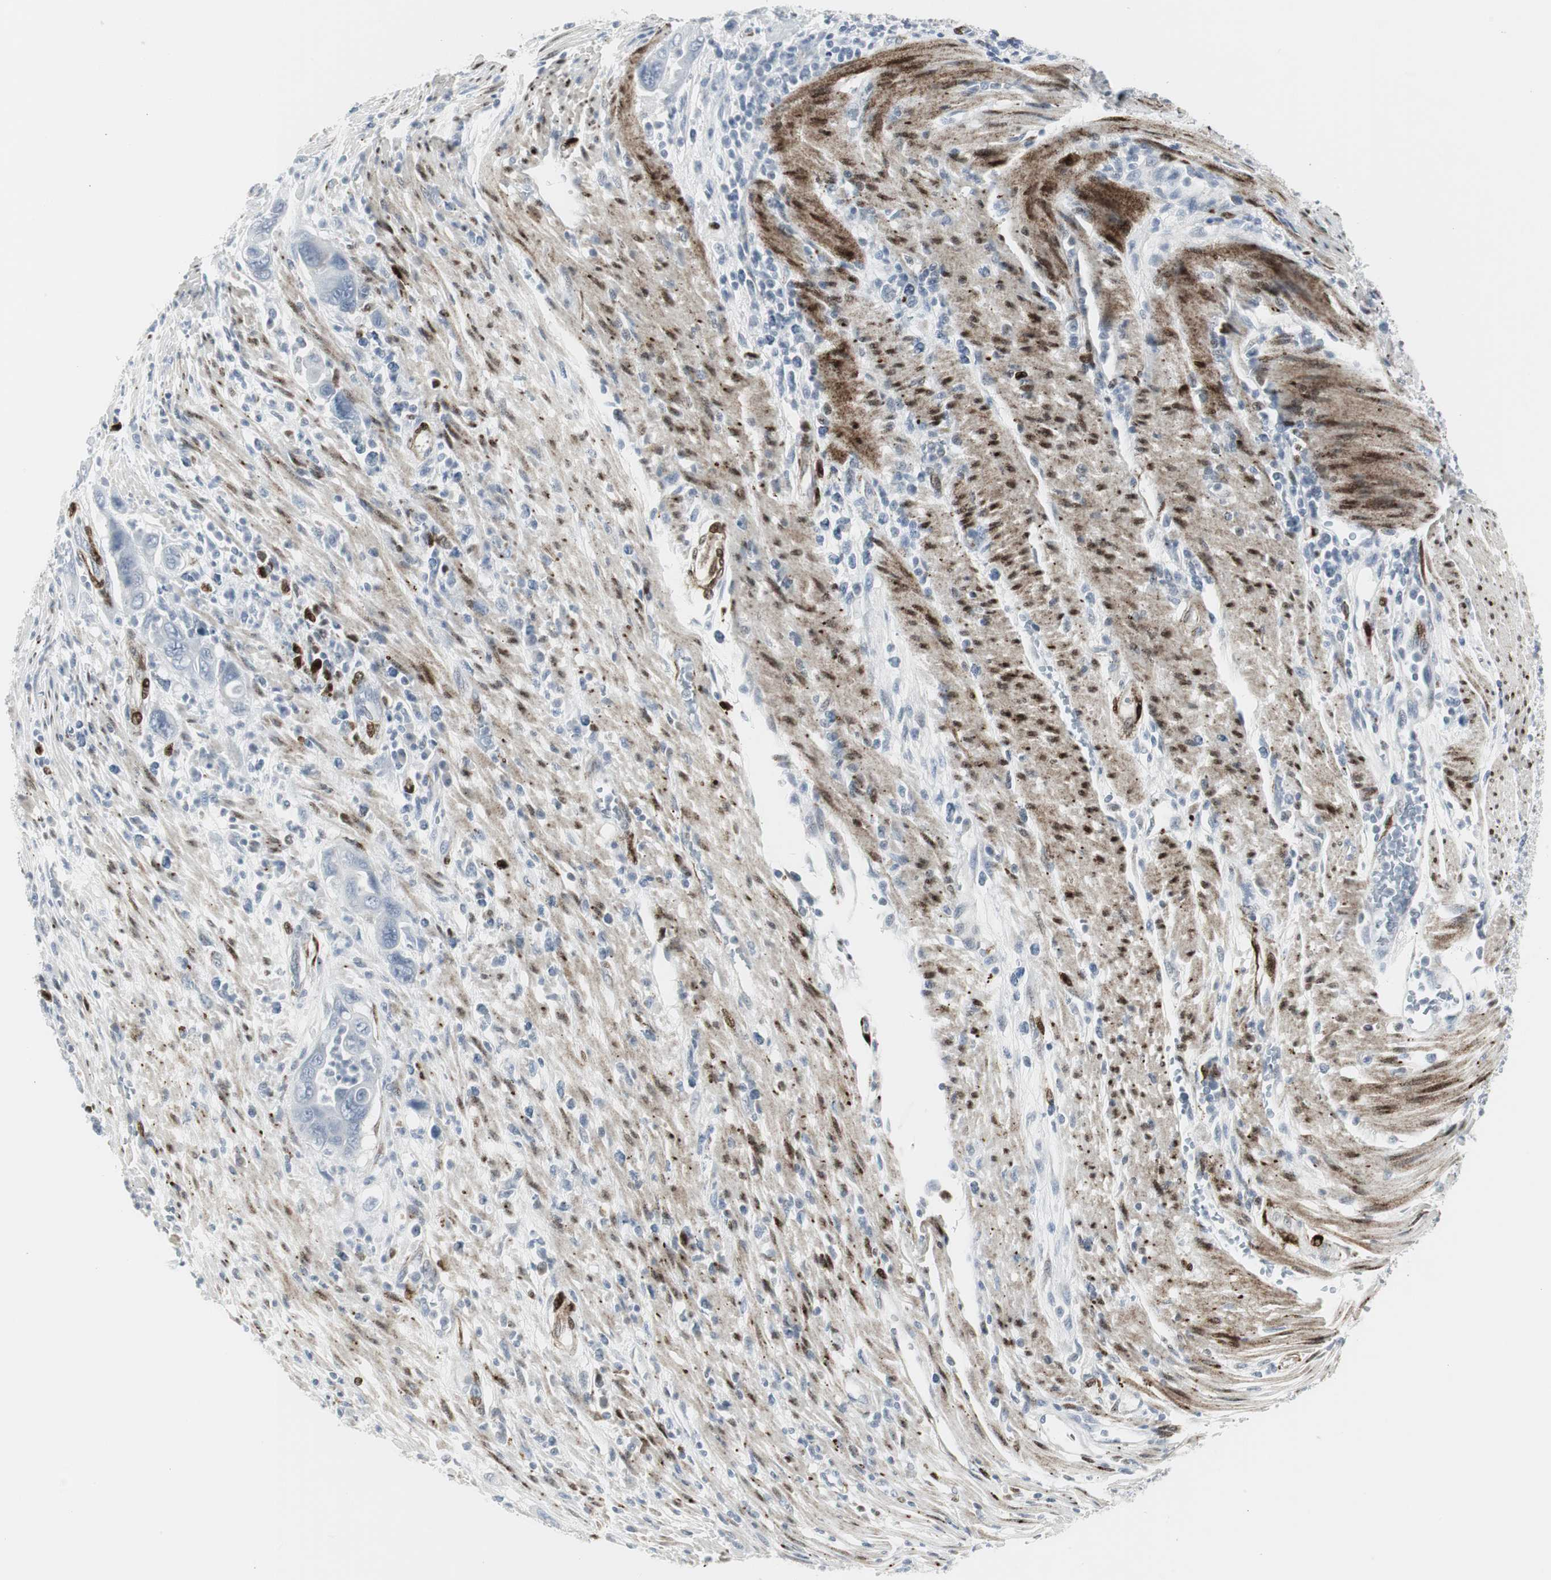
{"staining": {"intensity": "negative", "quantity": "none", "location": "none"}, "tissue": "pancreatic cancer", "cell_type": "Tumor cells", "image_type": "cancer", "snomed": [{"axis": "morphology", "description": "Adenocarcinoma, NOS"}, {"axis": "topography", "description": "Pancreas"}], "caption": "This is a histopathology image of immunohistochemistry staining of adenocarcinoma (pancreatic), which shows no positivity in tumor cells.", "gene": "PPP1R14A", "patient": {"sex": "female", "age": 71}}